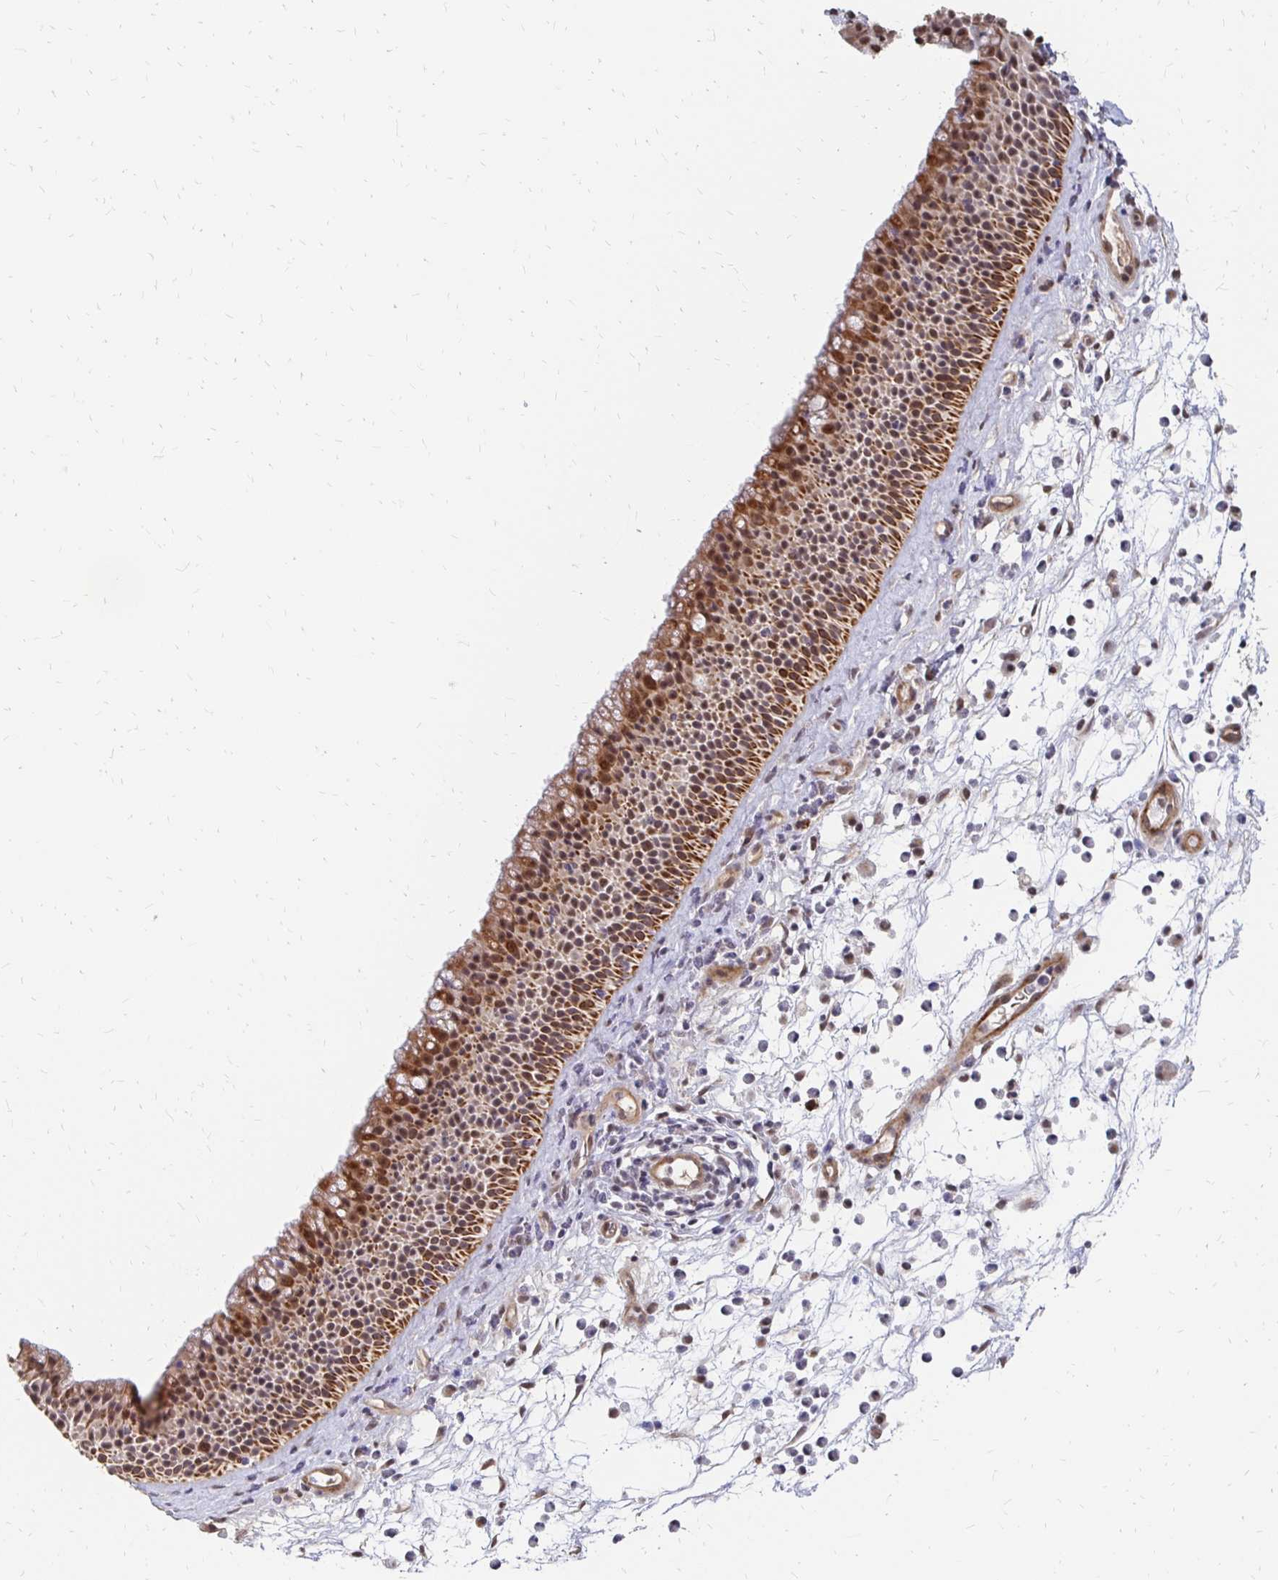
{"staining": {"intensity": "moderate", "quantity": "25%-75%", "location": "cytoplasmic/membranous,nuclear"}, "tissue": "nasopharynx", "cell_type": "Respiratory epithelial cells", "image_type": "normal", "snomed": [{"axis": "morphology", "description": "Normal tissue, NOS"}, {"axis": "topography", "description": "Nasopharynx"}], "caption": "Immunohistochemistry (IHC) (DAB) staining of benign human nasopharynx reveals moderate cytoplasmic/membranous,nuclear protein staining in about 25%-75% of respiratory epithelial cells.", "gene": "CLASRP", "patient": {"sex": "male", "age": 56}}